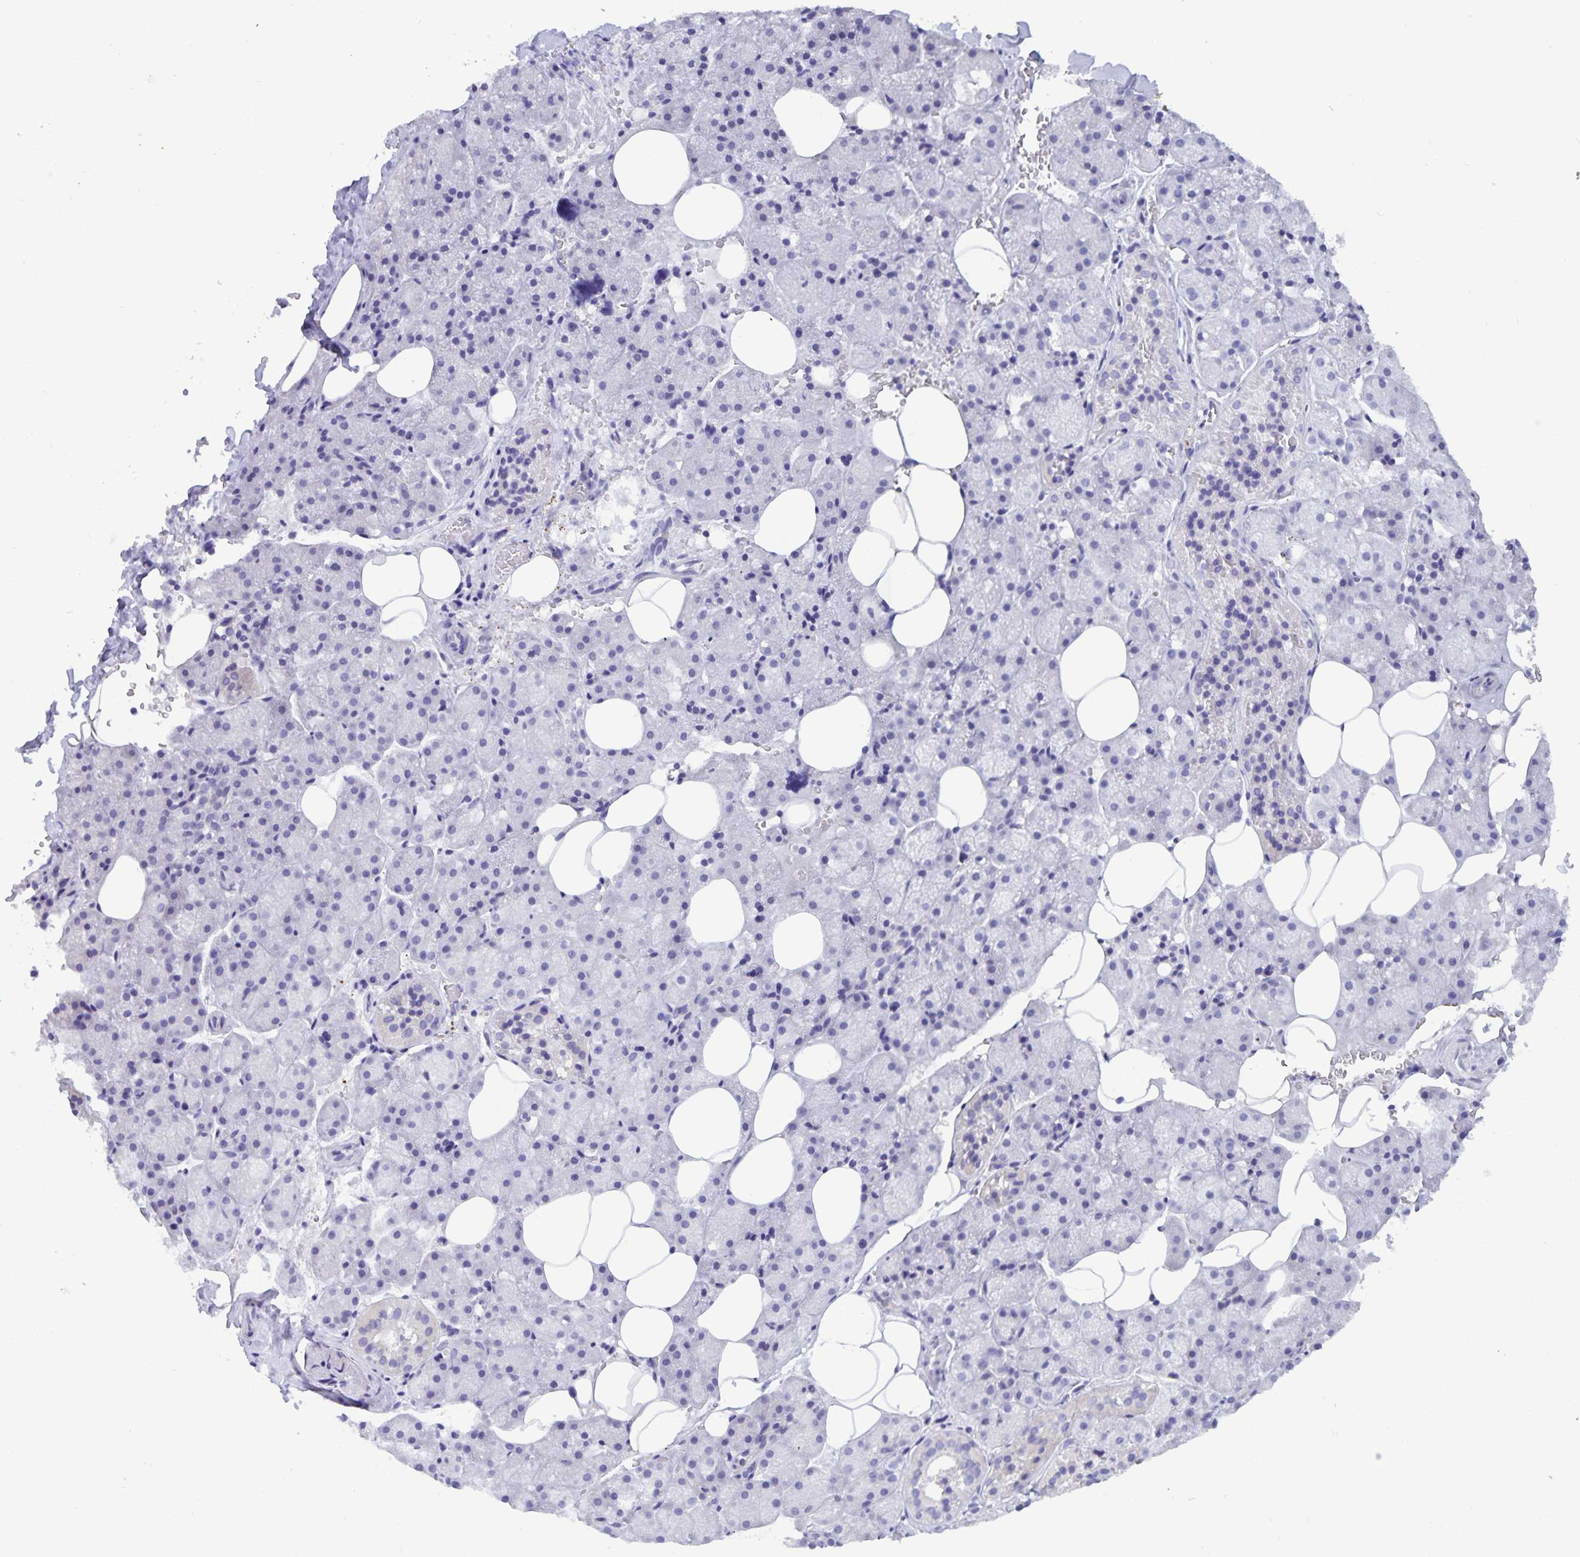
{"staining": {"intensity": "negative", "quantity": "none", "location": "none"}, "tissue": "salivary gland", "cell_type": "Glandular cells", "image_type": "normal", "snomed": [{"axis": "morphology", "description": "Normal tissue, NOS"}, {"axis": "topography", "description": "Salivary gland"}, {"axis": "topography", "description": "Peripheral nerve tissue"}], "caption": "This image is of normal salivary gland stained with immunohistochemistry (IHC) to label a protein in brown with the nuclei are counter-stained blue. There is no expression in glandular cells. (Stains: DAB immunohistochemistry (IHC) with hematoxylin counter stain, Microscopy: brightfield microscopy at high magnification).", "gene": "IBTK", "patient": {"sex": "male", "age": 38}}